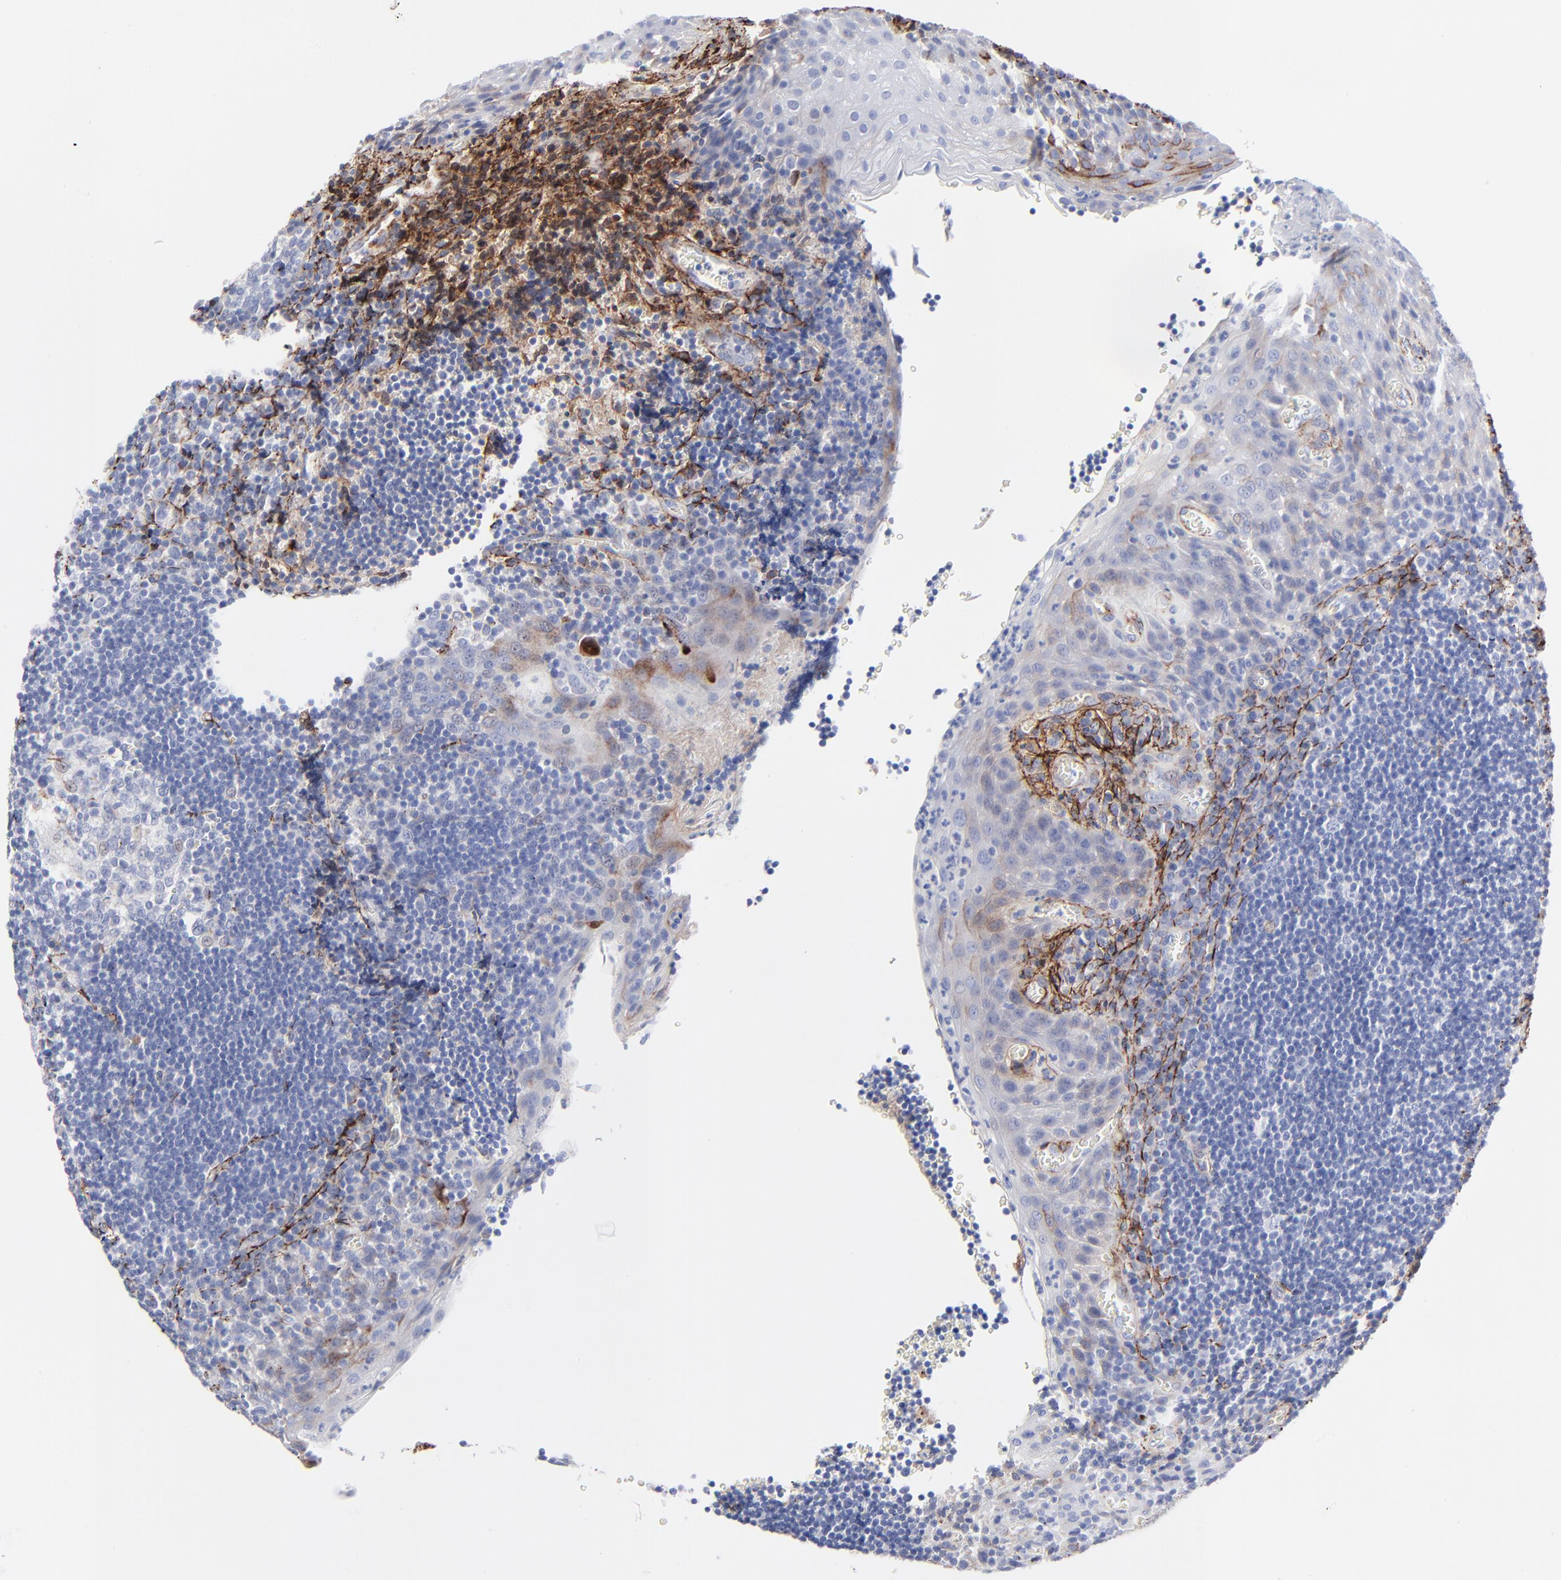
{"staining": {"intensity": "negative", "quantity": "none", "location": "none"}, "tissue": "tonsil", "cell_type": "Germinal center cells", "image_type": "normal", "snomed": [{"axis": "morphology", "description": "Normal tissue, NOS"}, {"axis": "topography", "description": "Tonsil"}], "caption": "The histopathology image shows no significant positivity in germinal center cells of tonsil.", "gene": "FBLN2", "patient": {"sex": "male", "age": 20}}